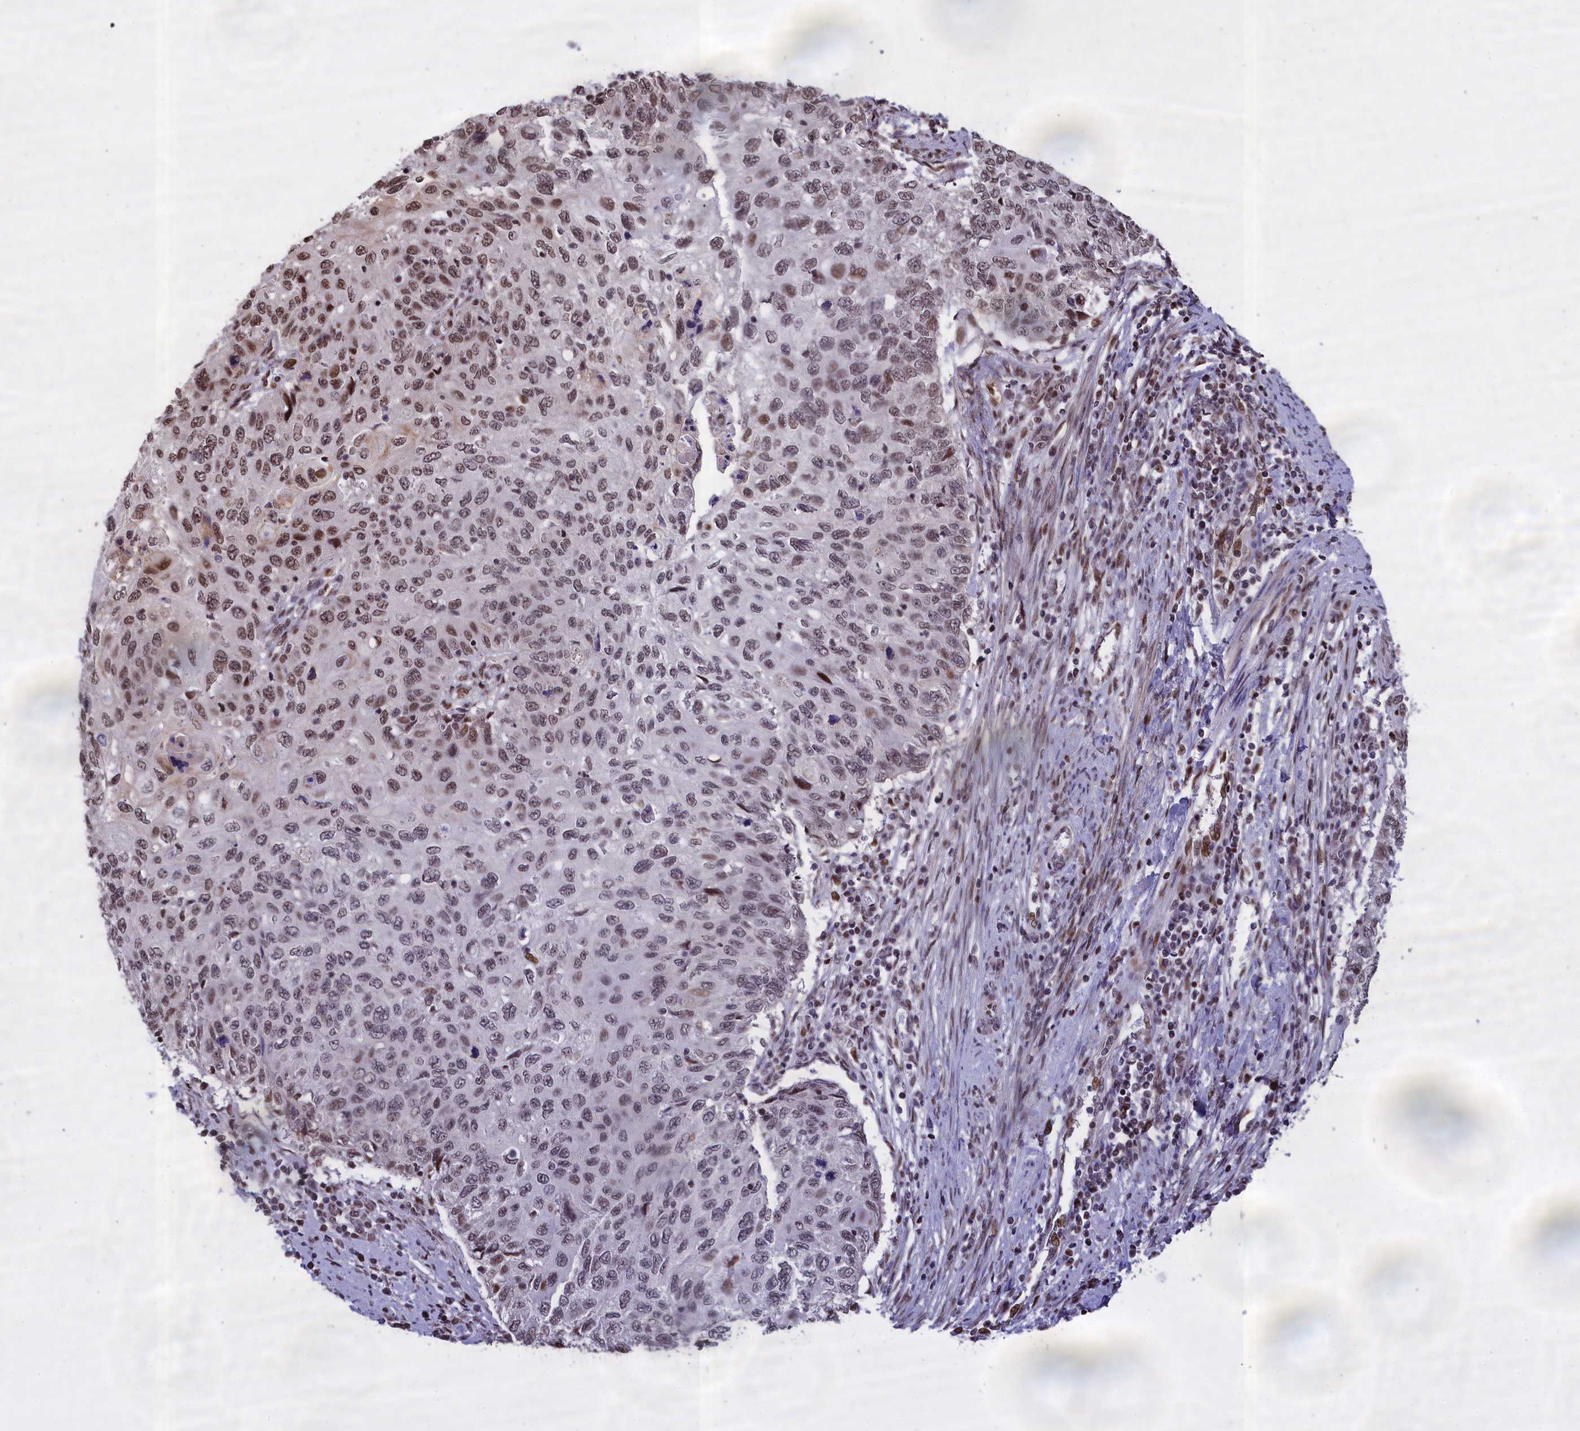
{"staining": {"intensity": "moderate", "quantity": "25%-75%", "location": "nuclear"}, "tissue": "cervical cancer", "cell_type": "Tumor cells", "image_type": "cancer", "snomed": [{"axis": "morphology", "description": "Squamous cell carcinoma, NOS"}, {"axis": "topography", "description": "Cervix"}], "caption": "Tumor cells exhibit moderate nuclear staining in approximately 25%-75% of cells in cervical squamous cell carcinoma.", "gene": "RELB", "patient": {"sex": "female", "age": 70}}